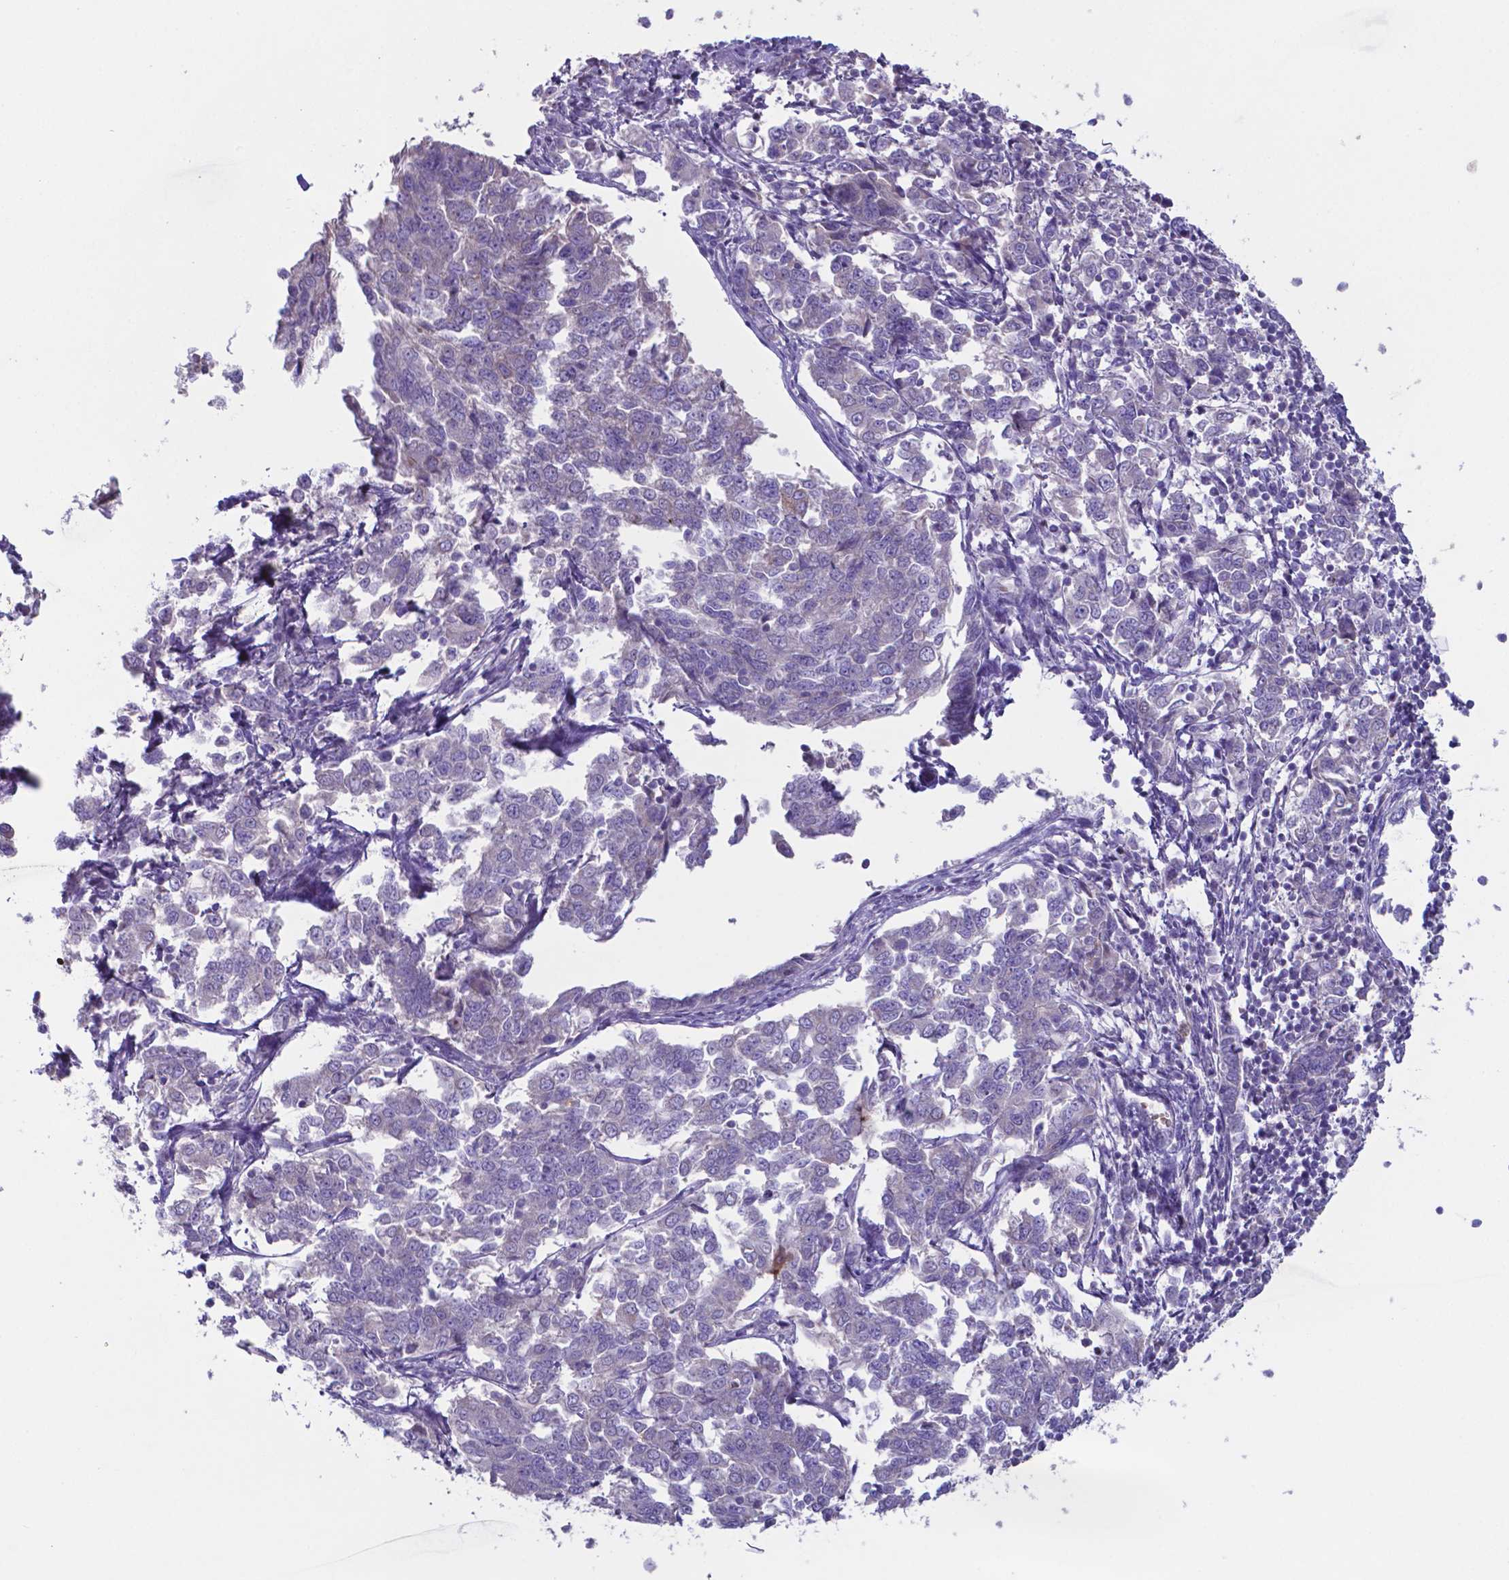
{"staining": {"intensity": "negative", "quantity": "none", "location": "none"}, "tissue": "endometrial cancer", "cell_type": "Tumor cells", "image_type": "cancer", "snomed": [{"axis": "morphology", "description": "Adenocarcinoma, NOS"}, {"axis": "topography", "description": "Endometrium"}], "caption": "Immunohistochemistry photomicrograph of neoplastic tissue: endometrial cancer (adenocarcinoma) stained with DAB (3,3'-diaminobenzidine) demonstrates no significant protein positivity in tumor cells.", "gene": "TYRO3", "patient": {"sex": "female", "age": 43}}